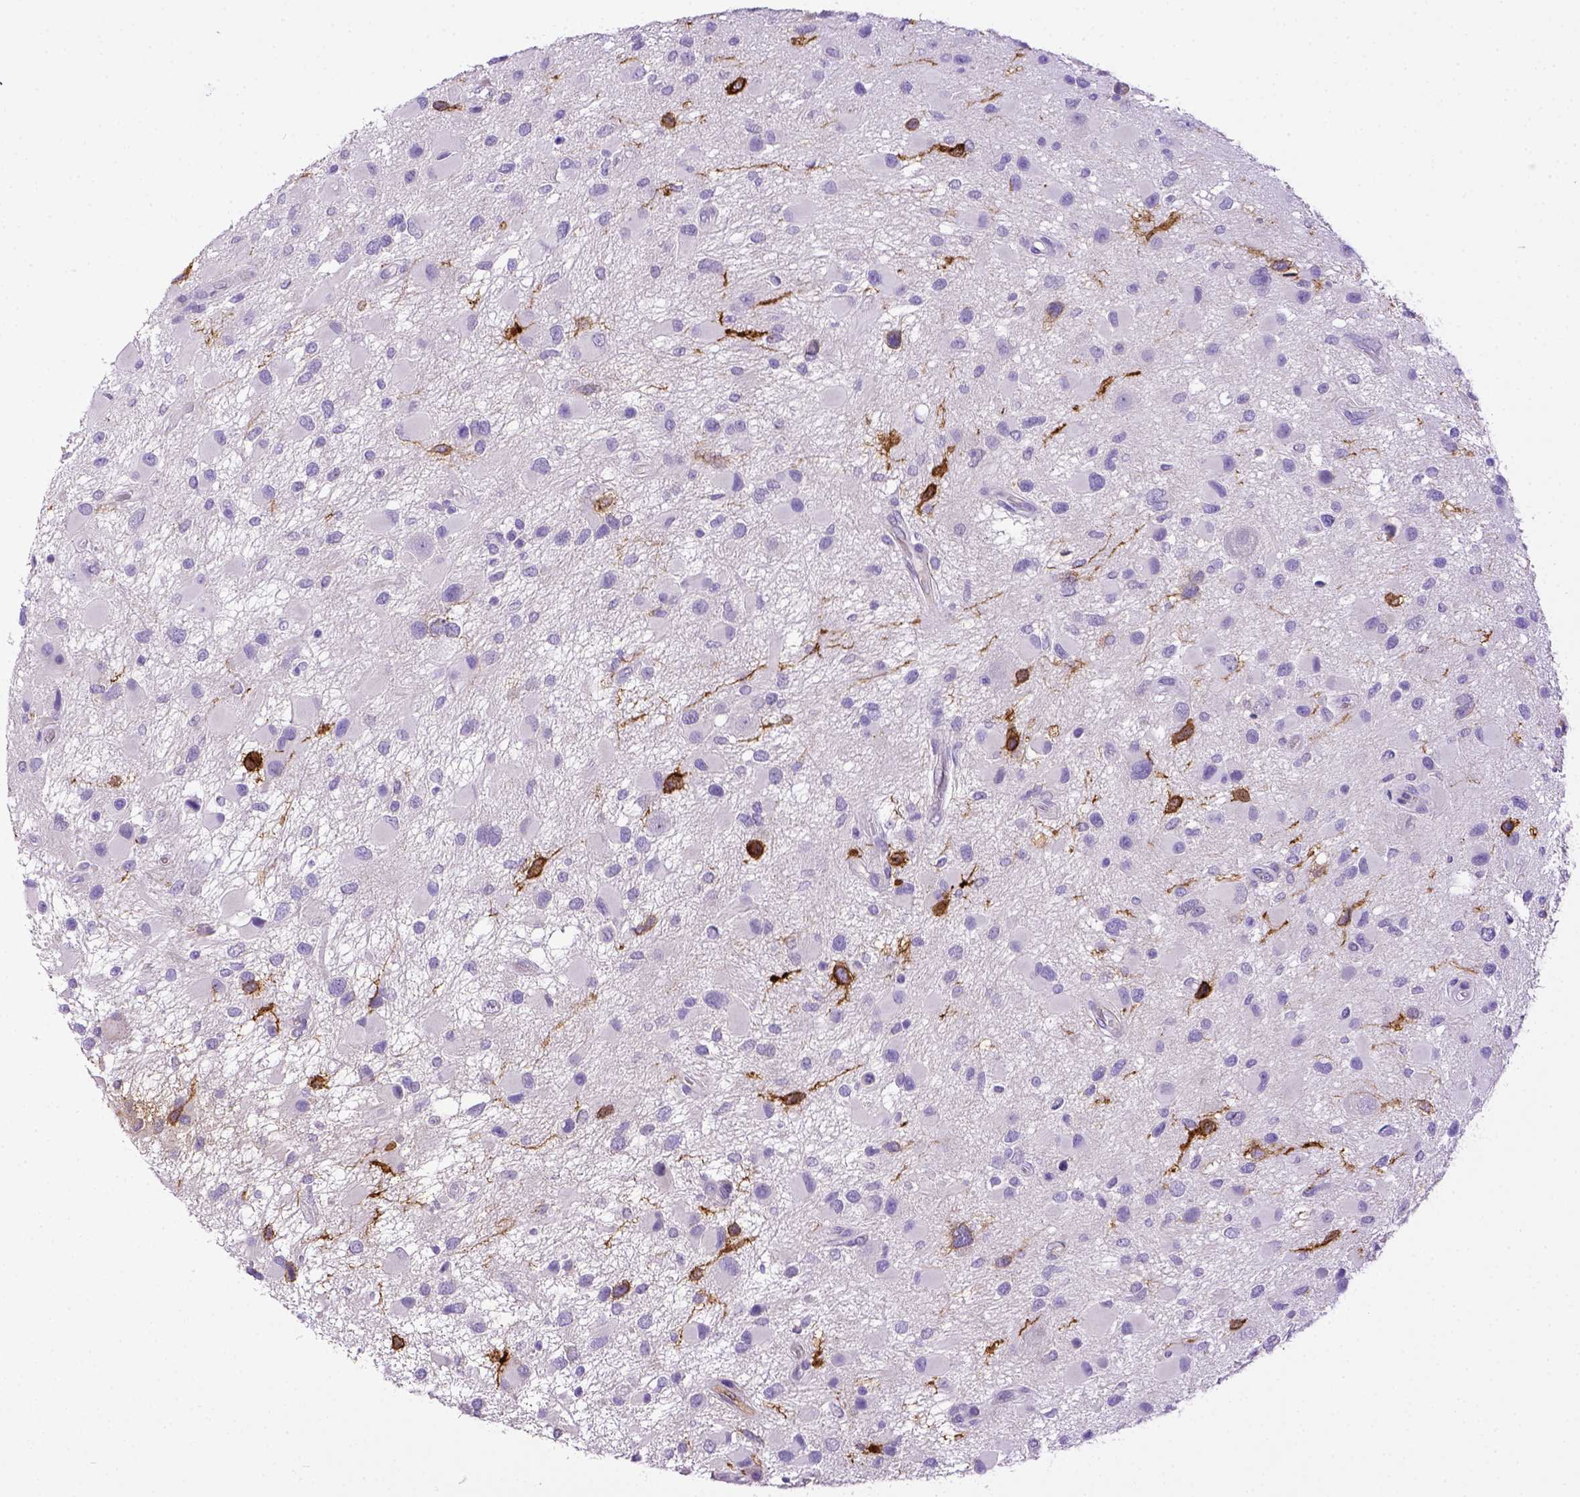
{"staining": {"intensity": "negative", "quantity": "none", "location": "none"}, "tissue": "glioma", "cell_type": "Tumor cells", "image_type": "cancer", "snomed": [{"axis": "morphology", "description": "Glioma, malignant, Low grade"}, {"axis": "topography", "description": "Brain"}], "caption": "An image of malignant glioma (low-grade) stained for a protein displays no brown staining in tumor cells.", "gene": "KIT", "patient": {"sex": "female", "age": 32}}